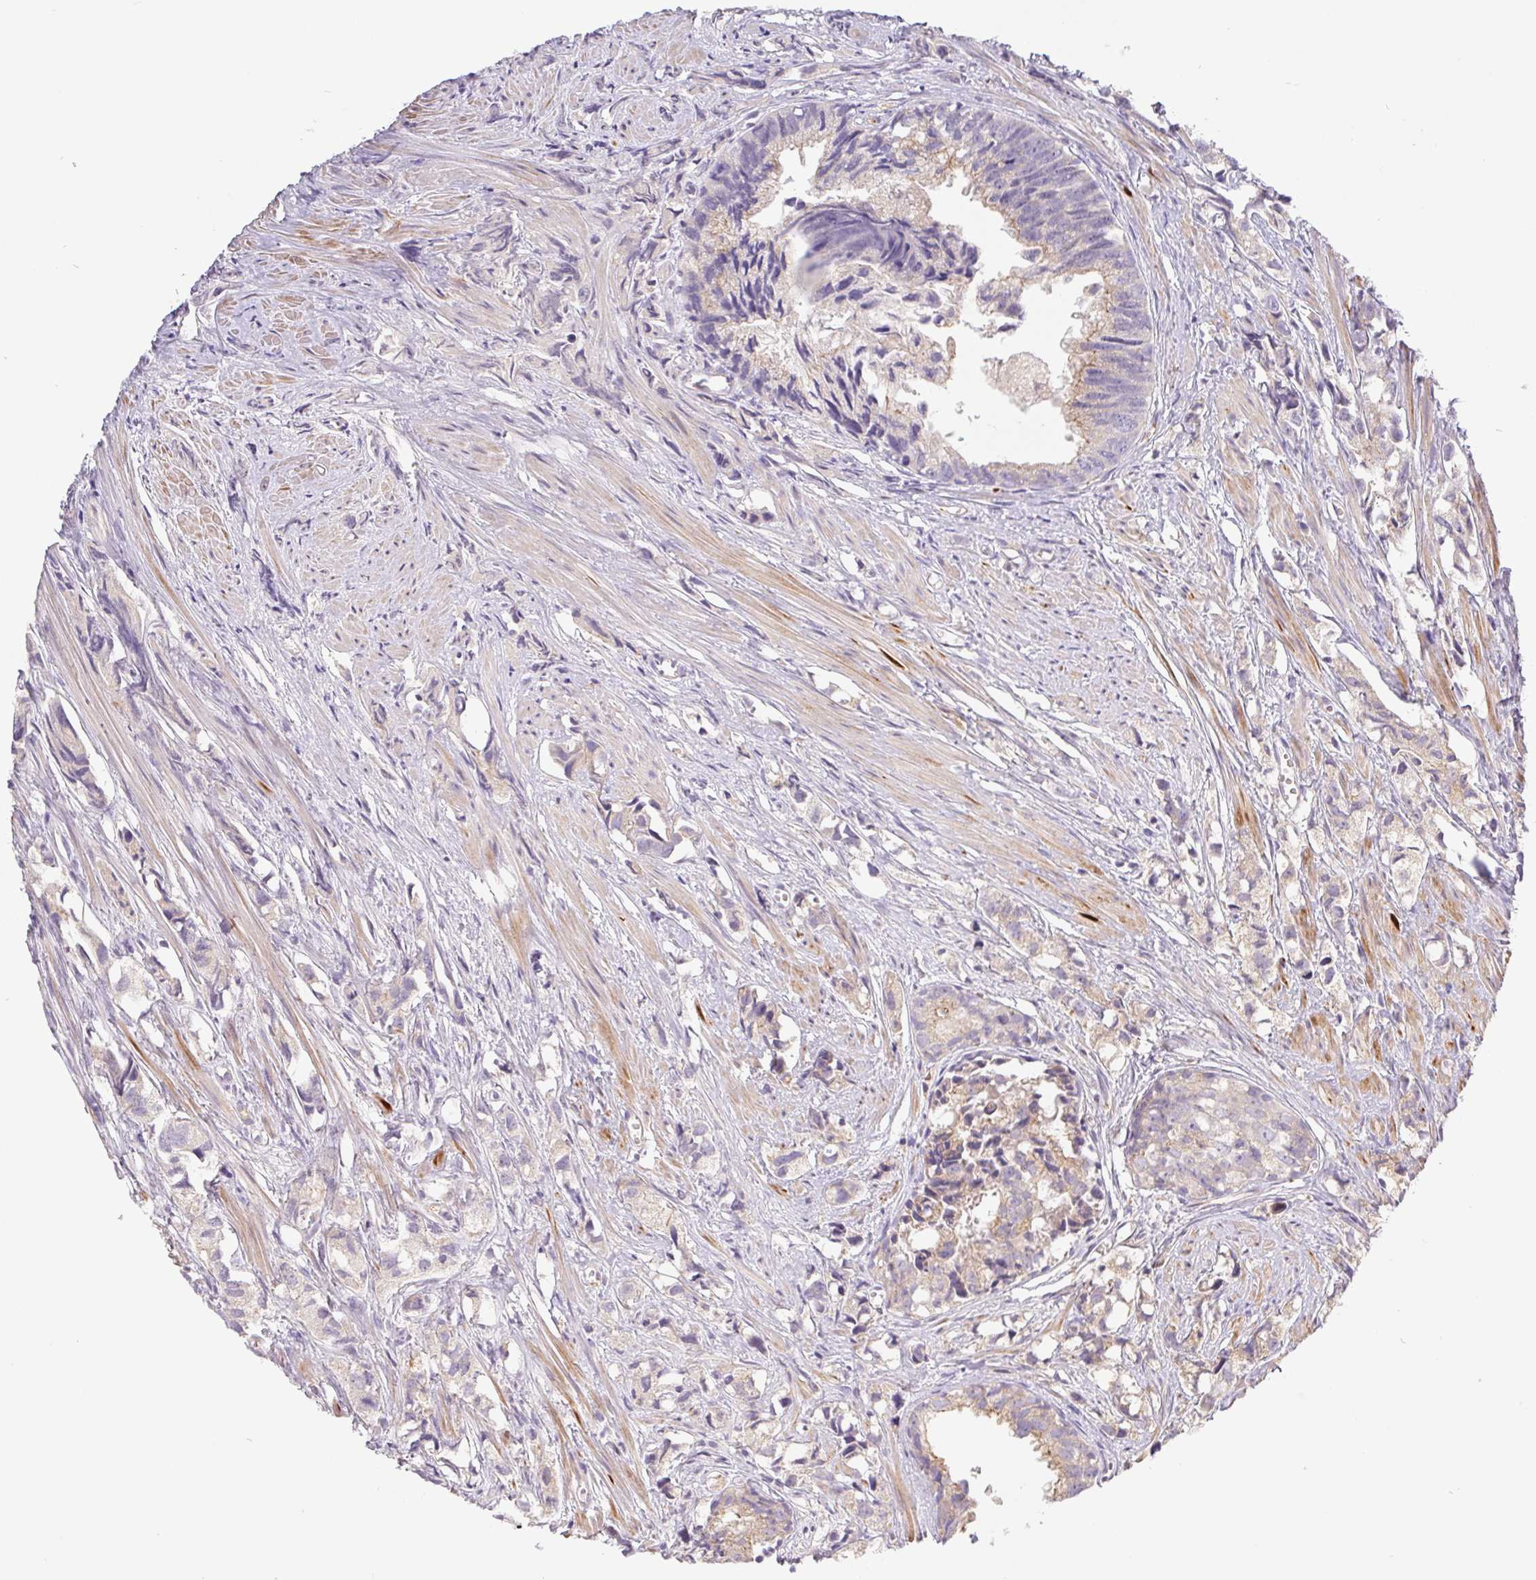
{"staining": {"intensity": "negative", "quantity": "none", "location": "none"}, "tissue": "prostate cancer", "cell_type": "Tumor cells", "image_type": "cancer", "snomed": [{"axis": "morphology", "description": "Adenocarcinoma, High grade"}, {"axis": "topography", "description": "Prostate"}], "caption": "The immunohistochemistry (IHC) micrograph has no significant positivity in tumor cells of adenocarcinoma (high-grade) (prostate) tissue.", "gene": "EMC6", "patient": {"sex": "male", "age": 58}}